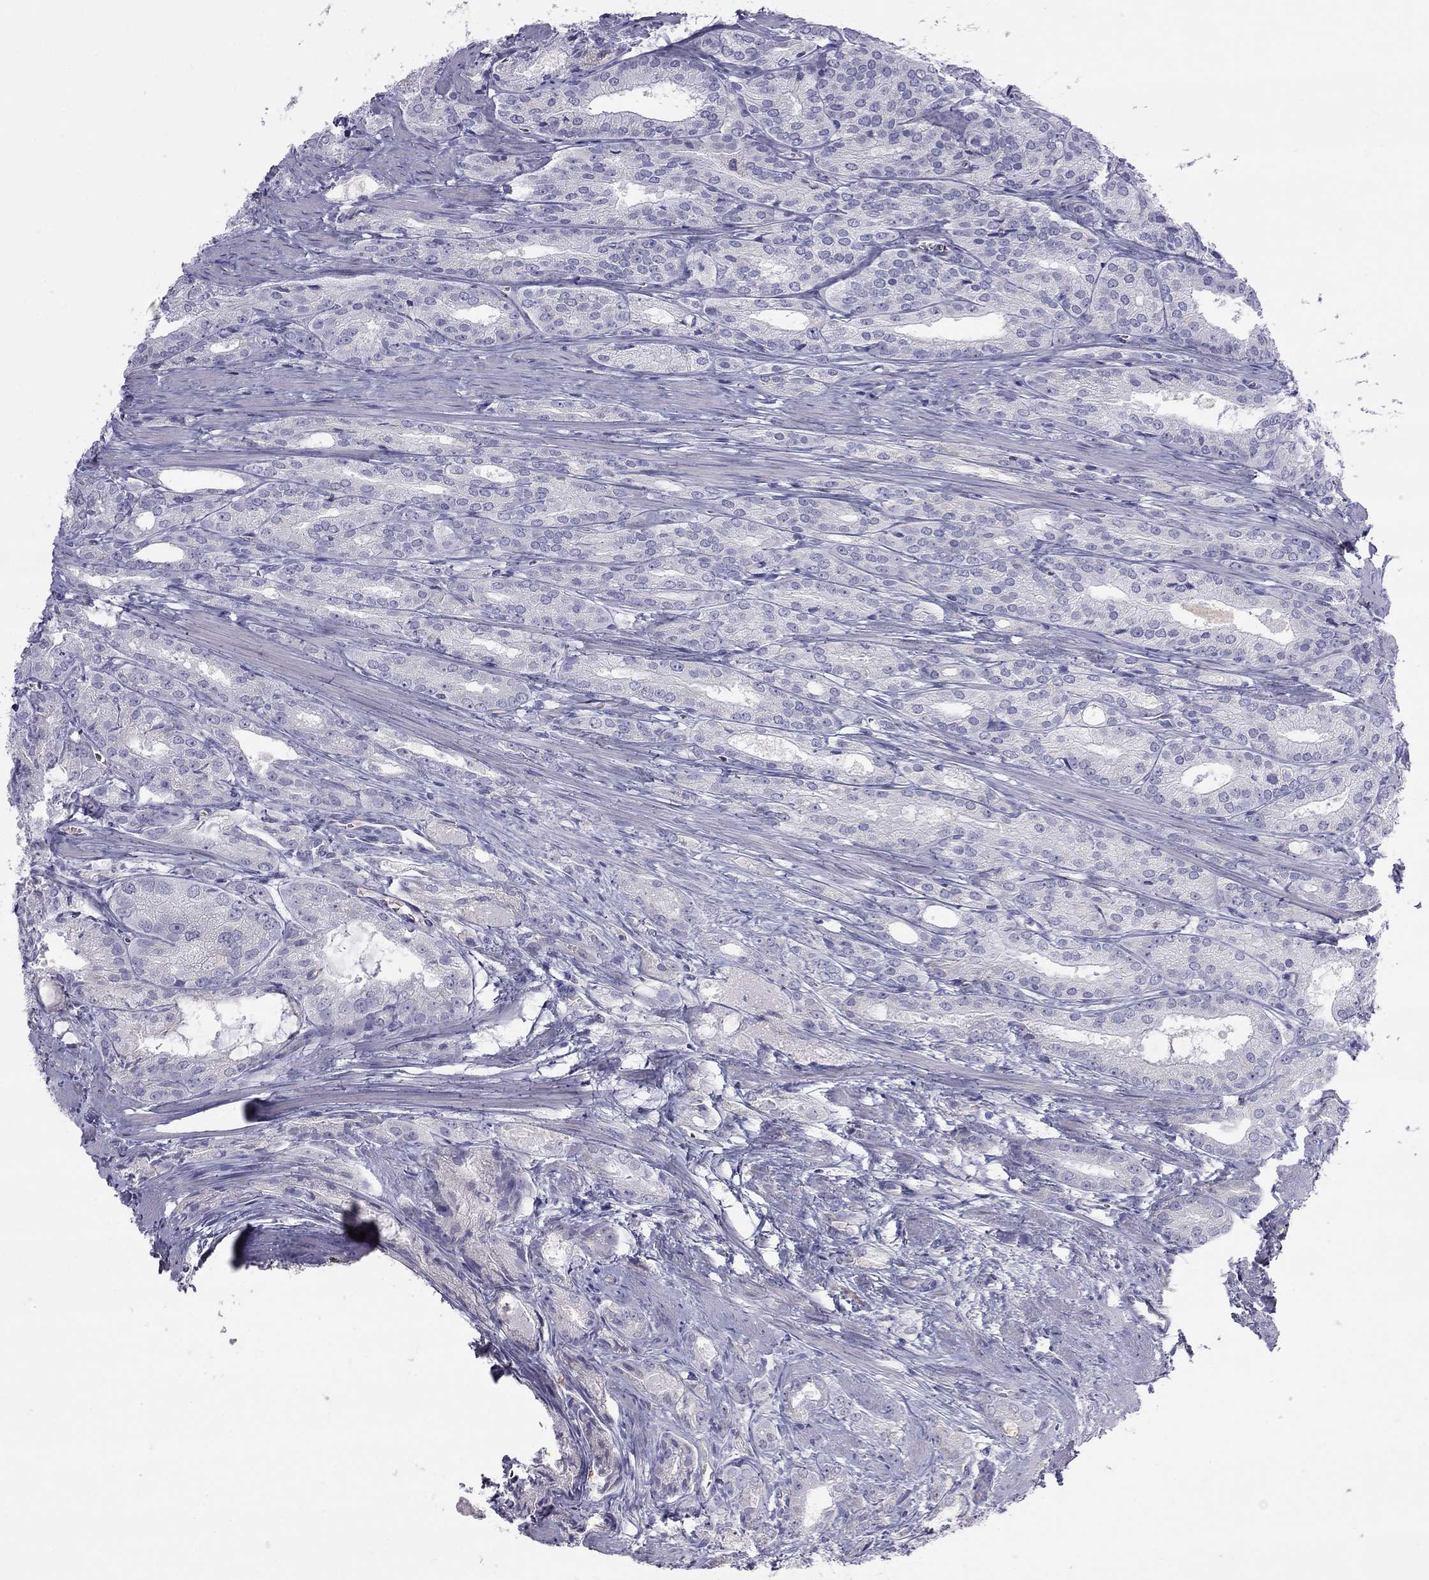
{"staining": {"intensity": "negative", "quantity": "none", "location": "none"}, "tissue": "prostate cancer", "cell_type": "Tumor cells", "image_type": "cancer", "snomed": [{"axis": "morphology", "description": "Adenocarcinoma, NOS"}, {"axis": "morphology", "description": "Adenocarcinoma, High grade"}, {"axis": "topography", "description": "Prostate"}], "caption": "Adenocarcinoma (high-grade) (prostate) stained for a protein using immunohistochemistry demonstrates no positivity tumor cells.", "gene": "TDRD6", "patient": {"sex": "male", "age": 70}}